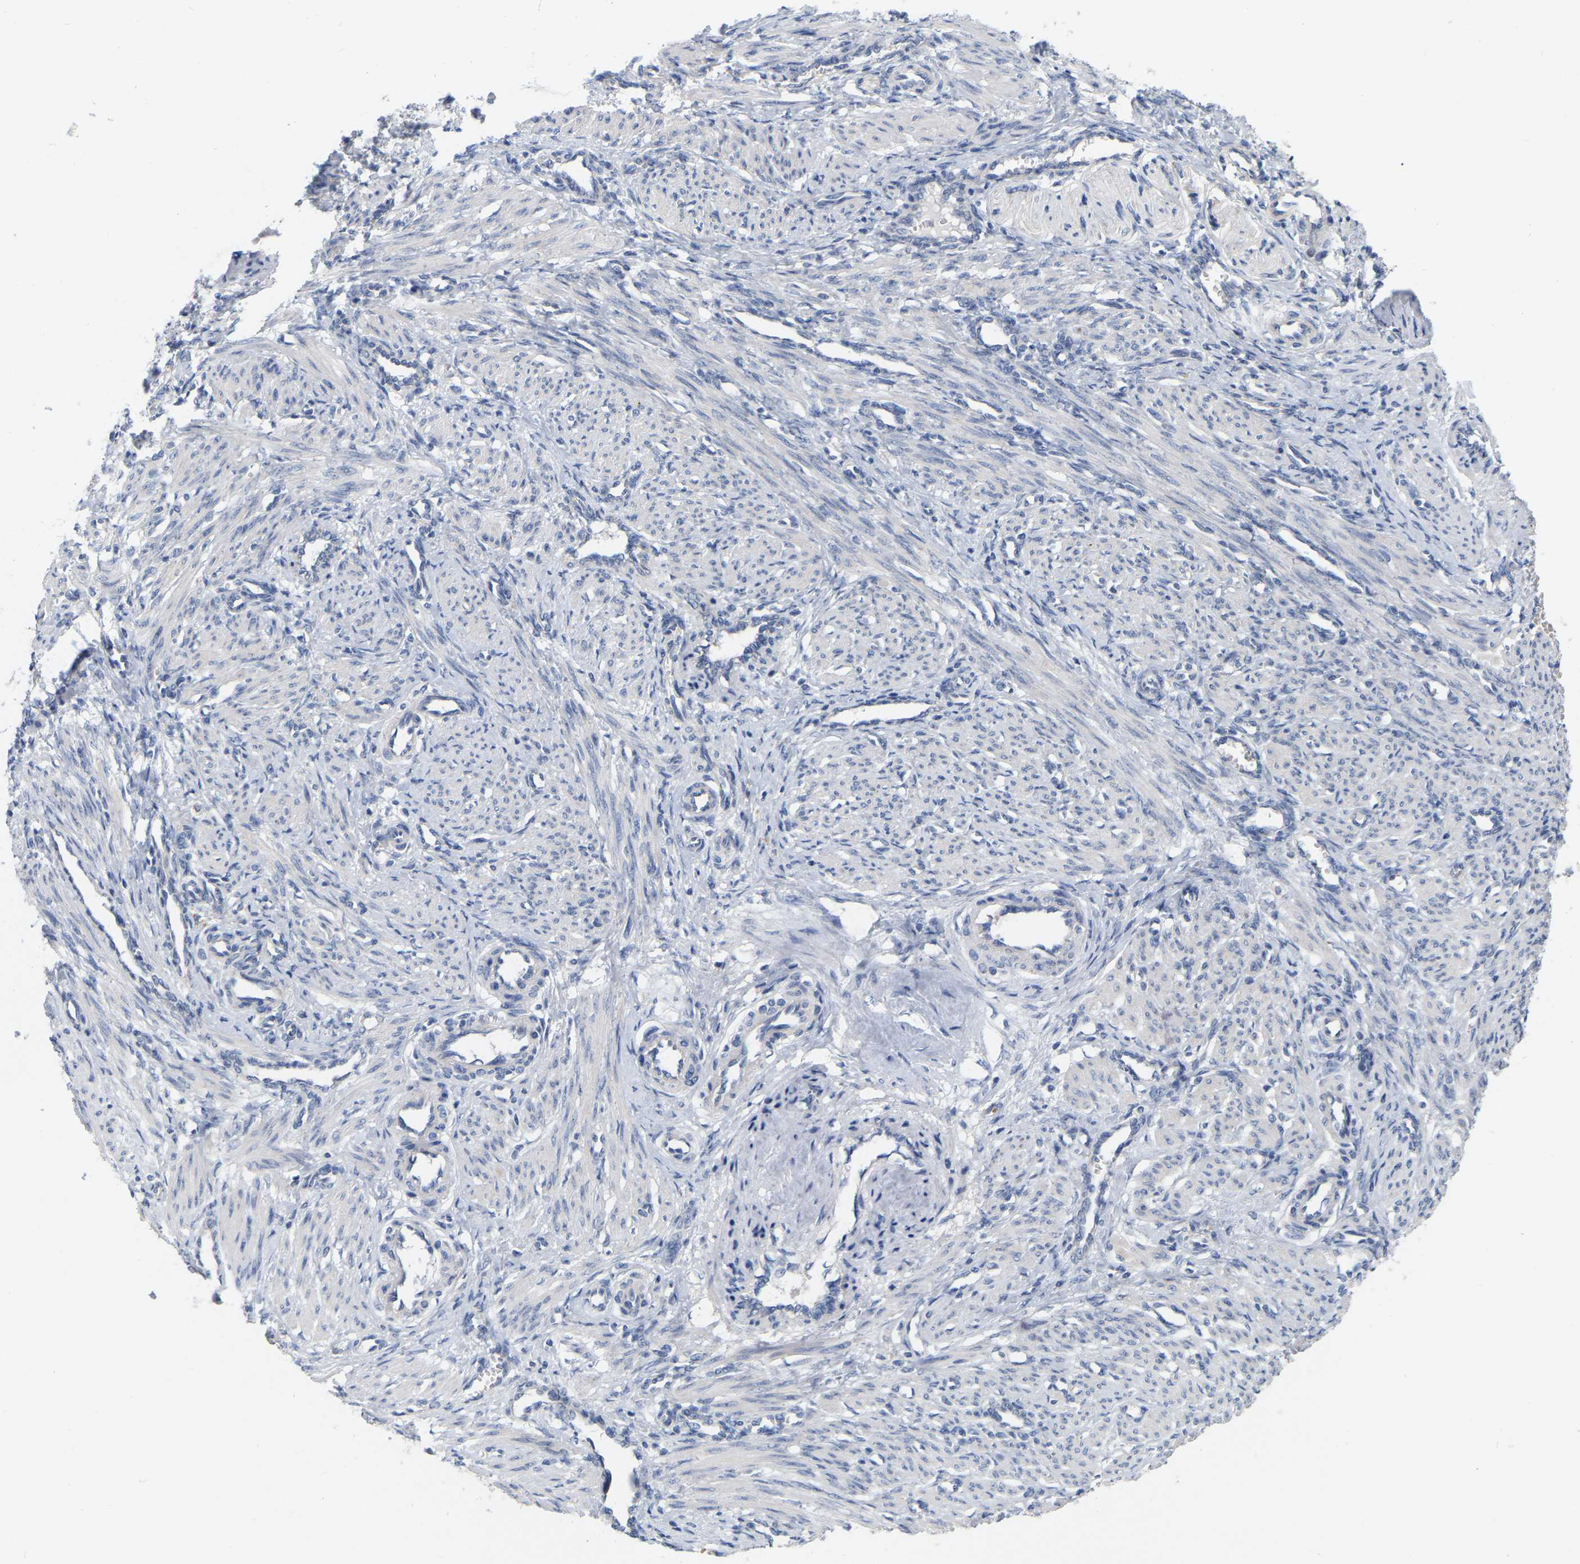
{"staining": {"intensity": "negative", "quantity": "none", "location": "none"}, "tissue": "smooth muscle", "cell_type": "Smooth muscle cells", "image_type": "normal", "snomed": [{"axis": "morphology", "description": "Normal tissue, NOS"}, {"axis": "topography", "description": "Endometrium"}], "caption": "Immunohistochemical staining of normal smooth muscle shows no significant positivity in smooth muscle cells.", "gene": "WIPI2", "patient": {"sex": "female", "age": 33}}